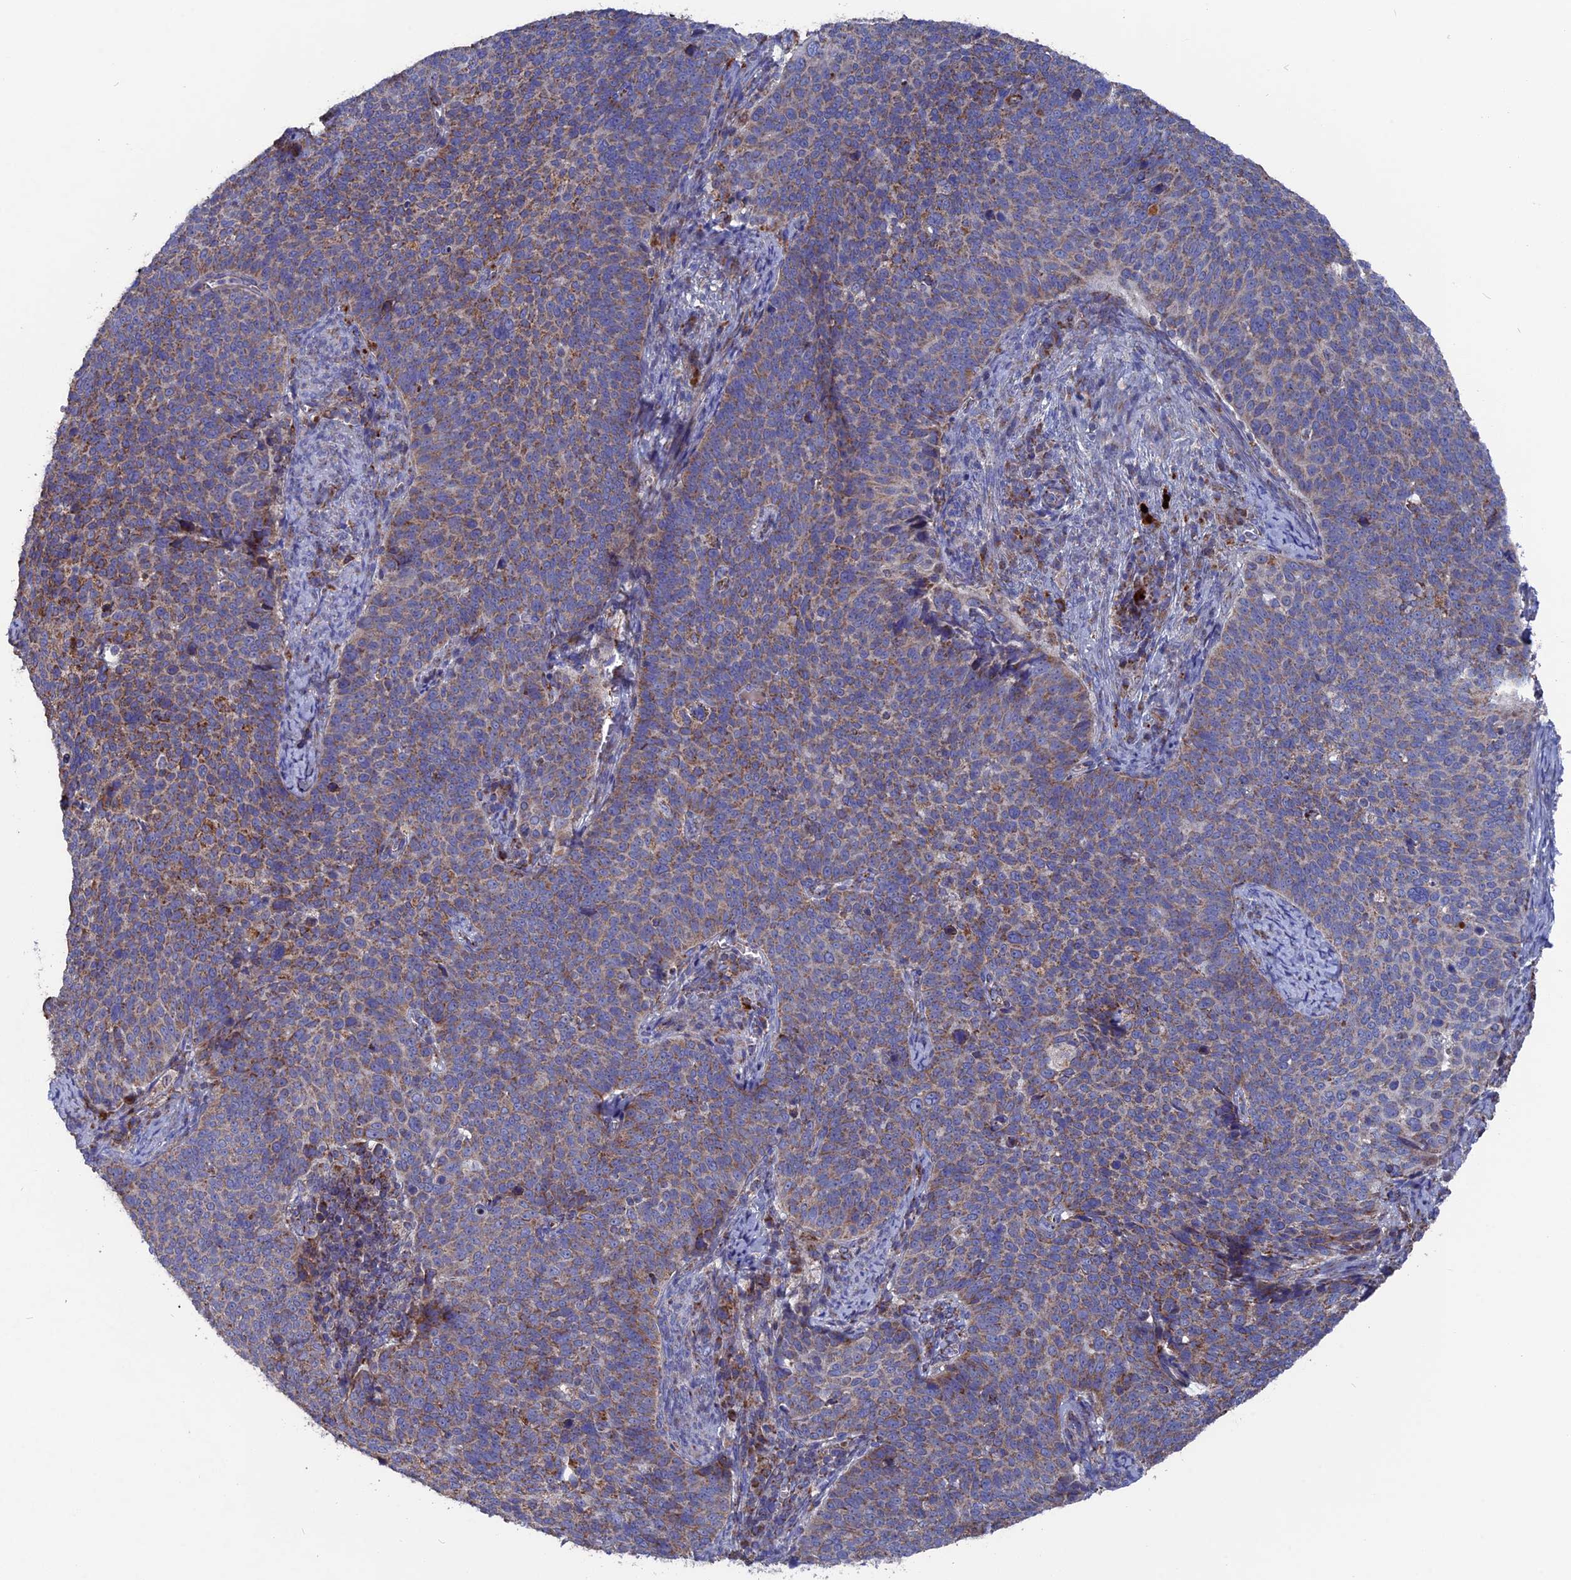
{"staining": {"intensity": "moderate", "quantity": ">75%", "location": "cytoplasmic/membranous"}, "tissue": "cervical cancer", "cell_type": "Tumor cells", "image_type": "cancer", "snomed": [{"axis": "morphology", "description": "Normal tissue, NOS"}, {"axis": "morphology", "description": "Squamous cell carcinoma, NOS"}, {"axis": "topography", "description": "Cervix"}], "caption": "Immunohistochemistry of human cervical cancer (squamous cell carcinoma) displays medium levels of moderate cytoplasmic/membranous staining in about >75% of tumor cells.", "gene": "TGFA", "patient": {"sex": "female", "age": 39}}